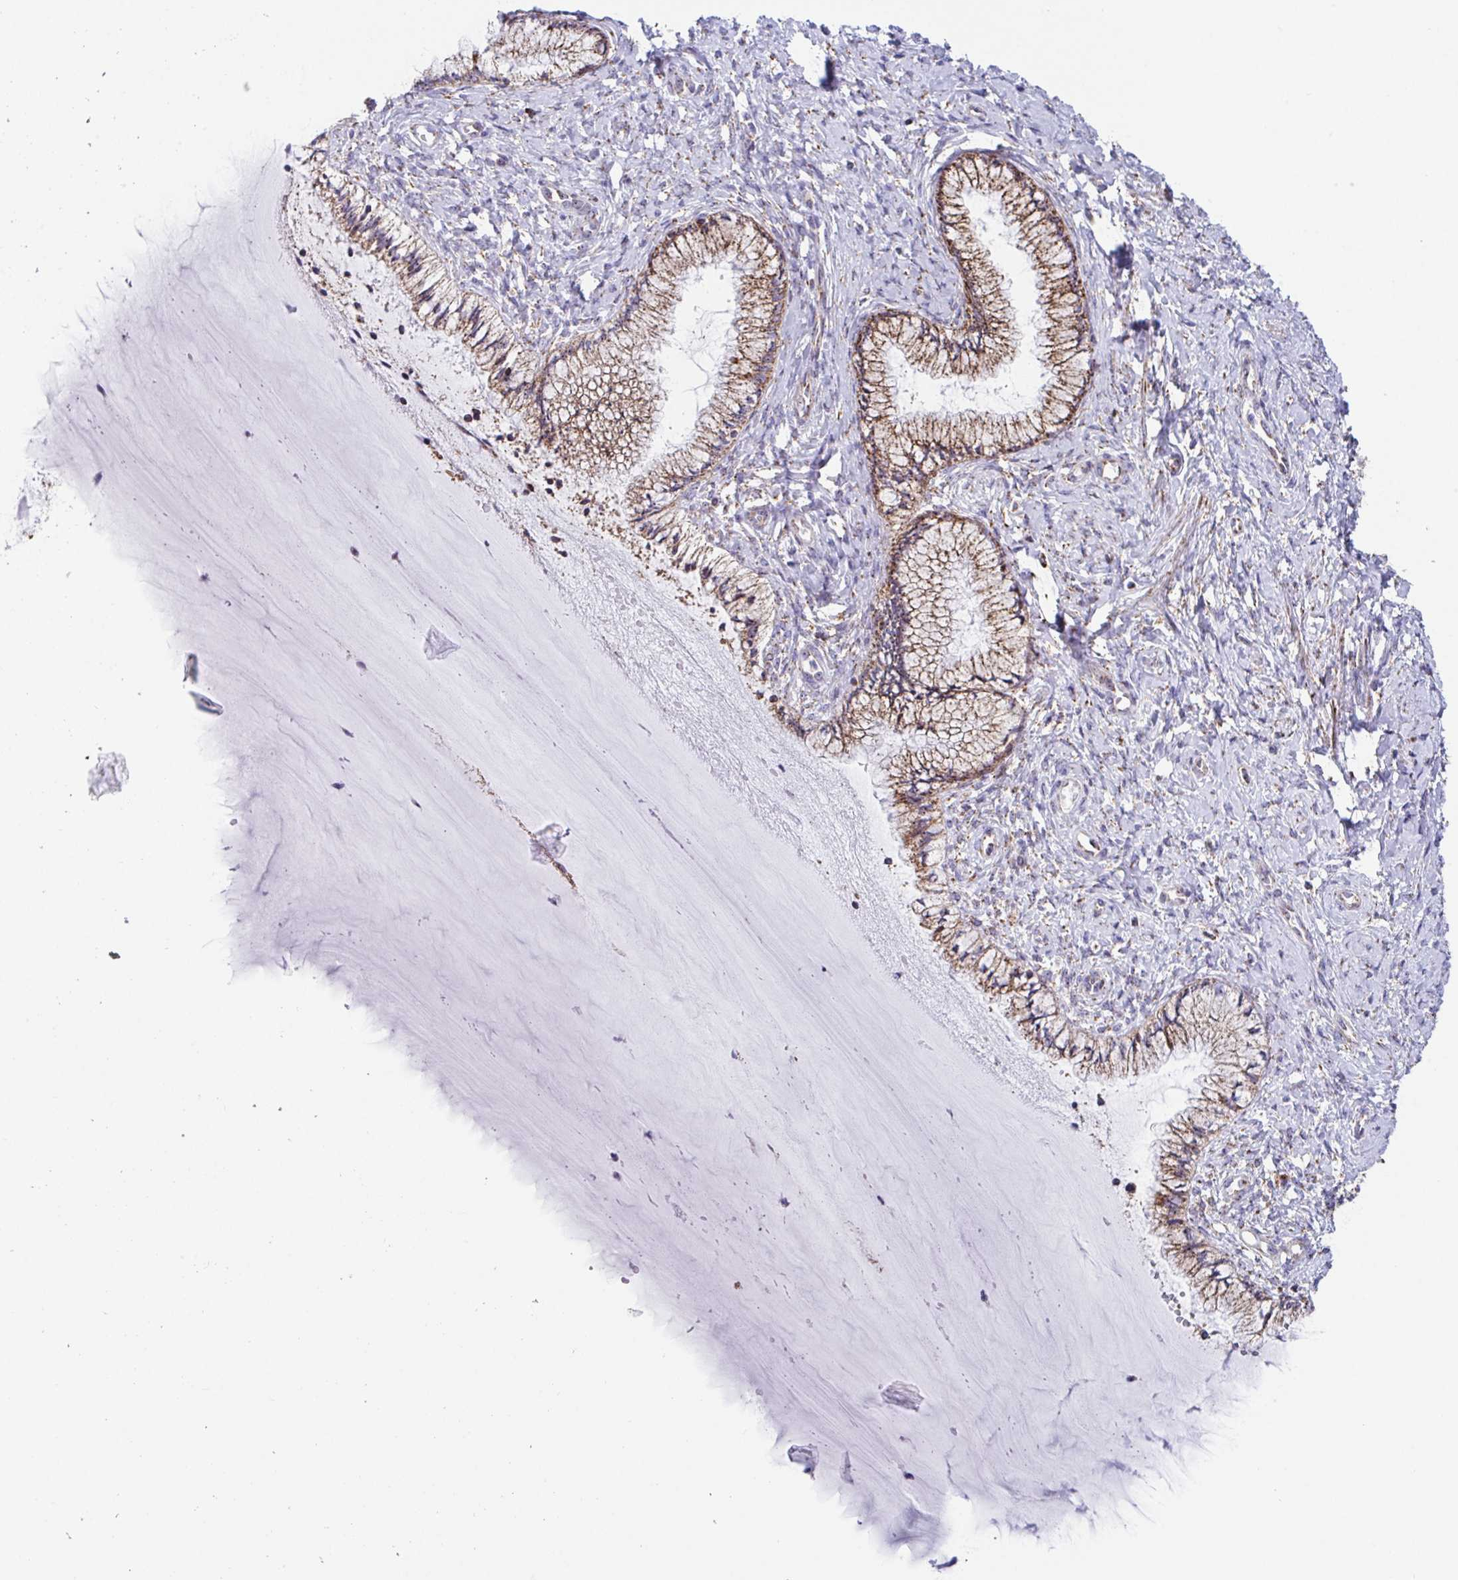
{"staining": {"intensity": "moderate", "quantity": ">75%", "location": "cytoplasmic/membranous"}, "tissue": "cervix", "cell_type": "Glandular cells", "image_type": "normal", "snomed": [{"axis": "morphology", "description": "Normal tissue, NOS"}, {"axis": "topography", "description": "Cervix"}], "caption": "Immunohistochemical staining of benign cervix shows medium levels of moderate cytoplasmic/membranous expression in approximately >75% of glandular cells.", "gene": "ATP5MJ", "patient": {"sex": "female", "age": 37}}